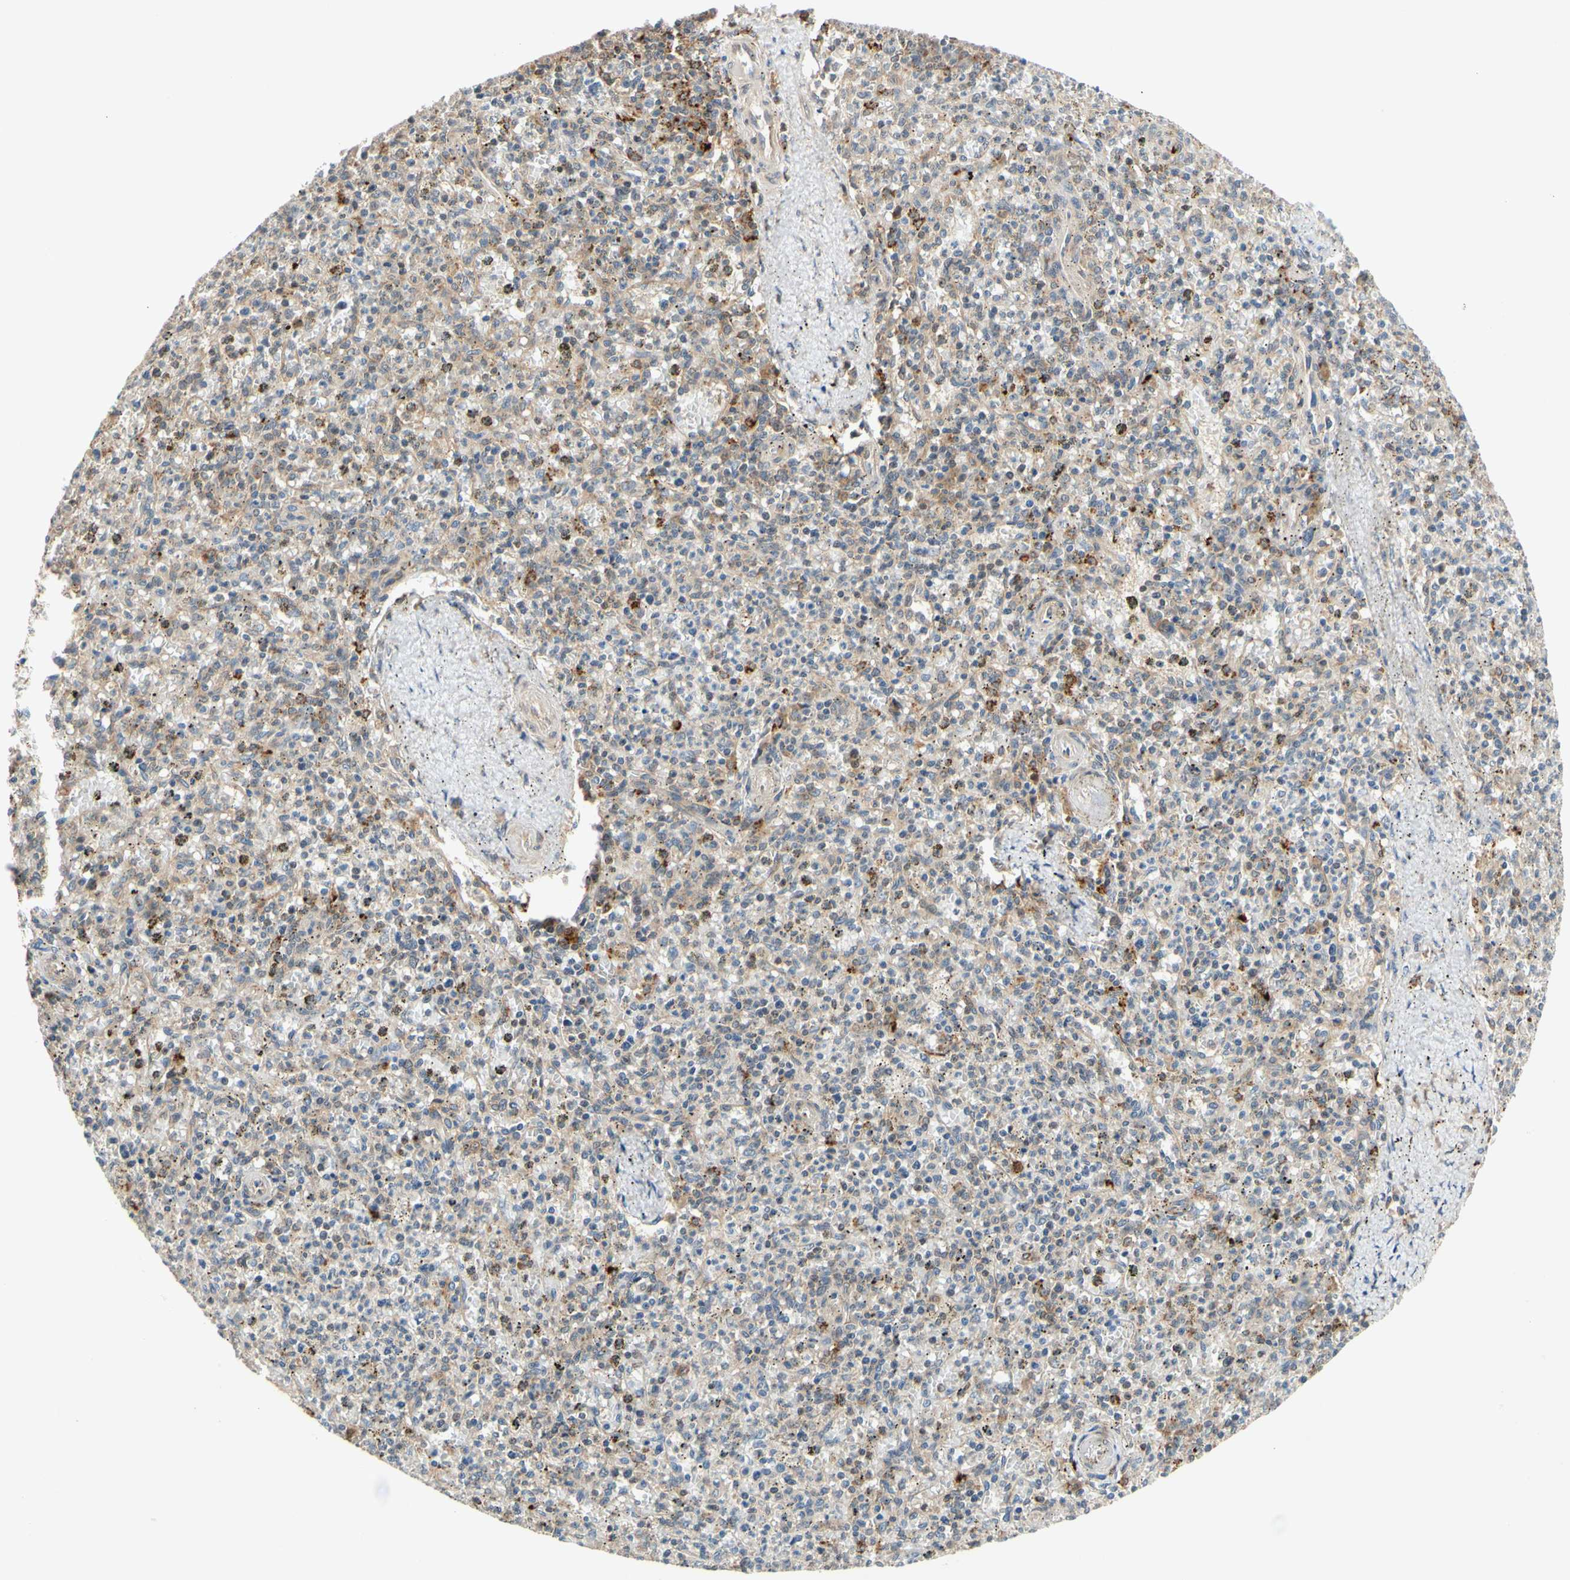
{"staining": {"intensity": "moderate", "quantity": "25%-75%", "location": "cytoplasmic/membranous"}, "tissue": "spleen", "cell_type": "Cells in red pulp", "image_type": "normal", "snomed": [{"axis": "morphology", "description": "Normal tissue, NOS"}, {"axis": "topography", "description": "Spleen"}], "caption": "Immunohistochemistry (IHC) (DAB (3,3'-diaminobenzidine)) staining of normal spleen shows moderate cytoplasmic/membranous protein expression in about 25%-75% of cells in red pulp. The protein is stained brown, and the nuclei are stained in blue (DAB (3,3'-diaminobenzidine) IHC with brightfield microscopy, high magnification).", "gene": "ANKHD1", "patient": {"sex": "male", "age": 72}}